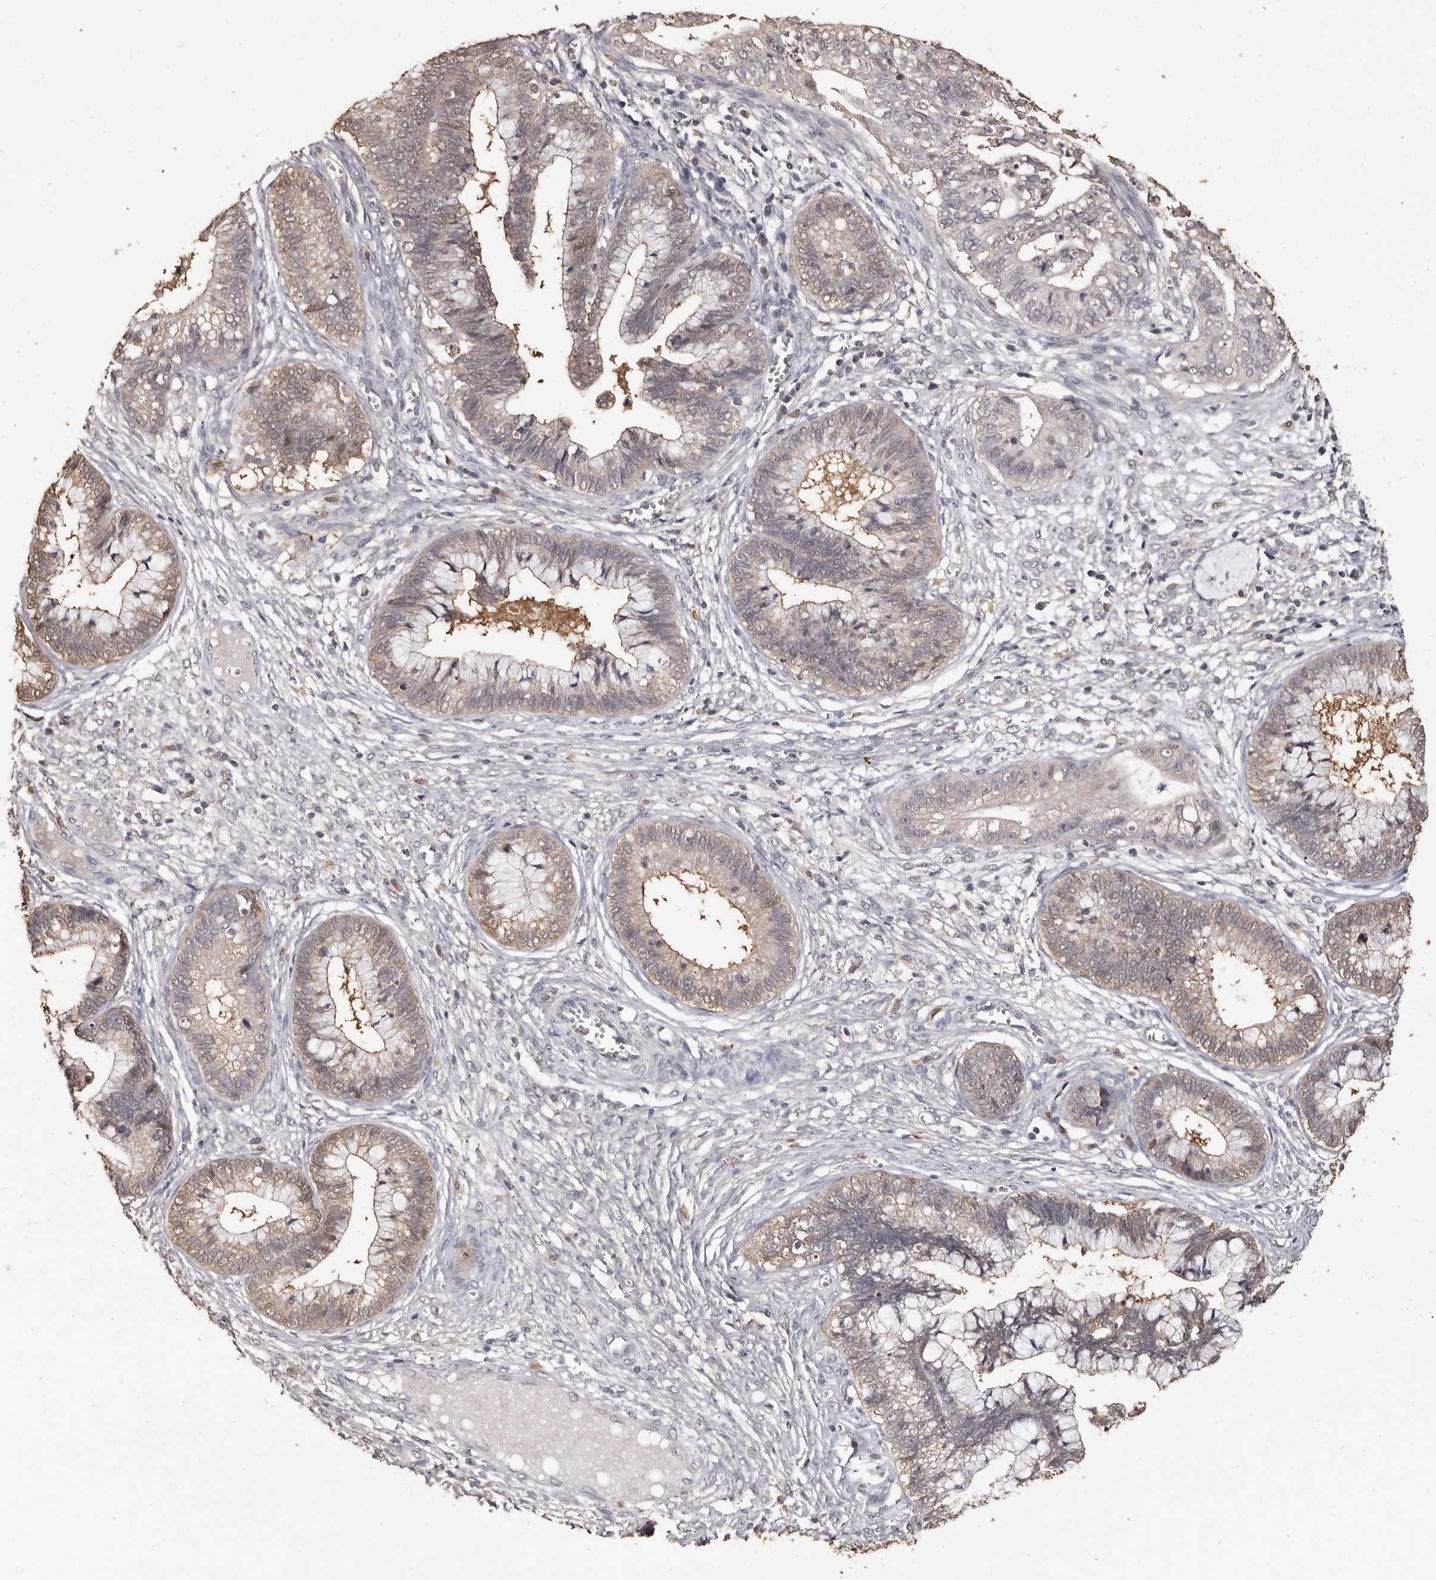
{"staining": {"intensity": "weak", "quantity": "25%-75%", "location": "cytoplasmic/membranous,nuclear"}, "tissue": "cervical cancer", "cell_type": "Tumor cells", "image_type": "cancer", "snomed": [{"axis": "morphology", "description": "Adenocarcinoma, NOS"}, {"axis": "topography", "description": "Cervix"}], "caption": "Tumor cells demonstrate low levels of weak cytoplasmic/membranous and nuclear staining in about 25%-75% of cells in human cervical cancer.", "gene": "INAVA", "patient": {"sex": "female", "age": 44}}